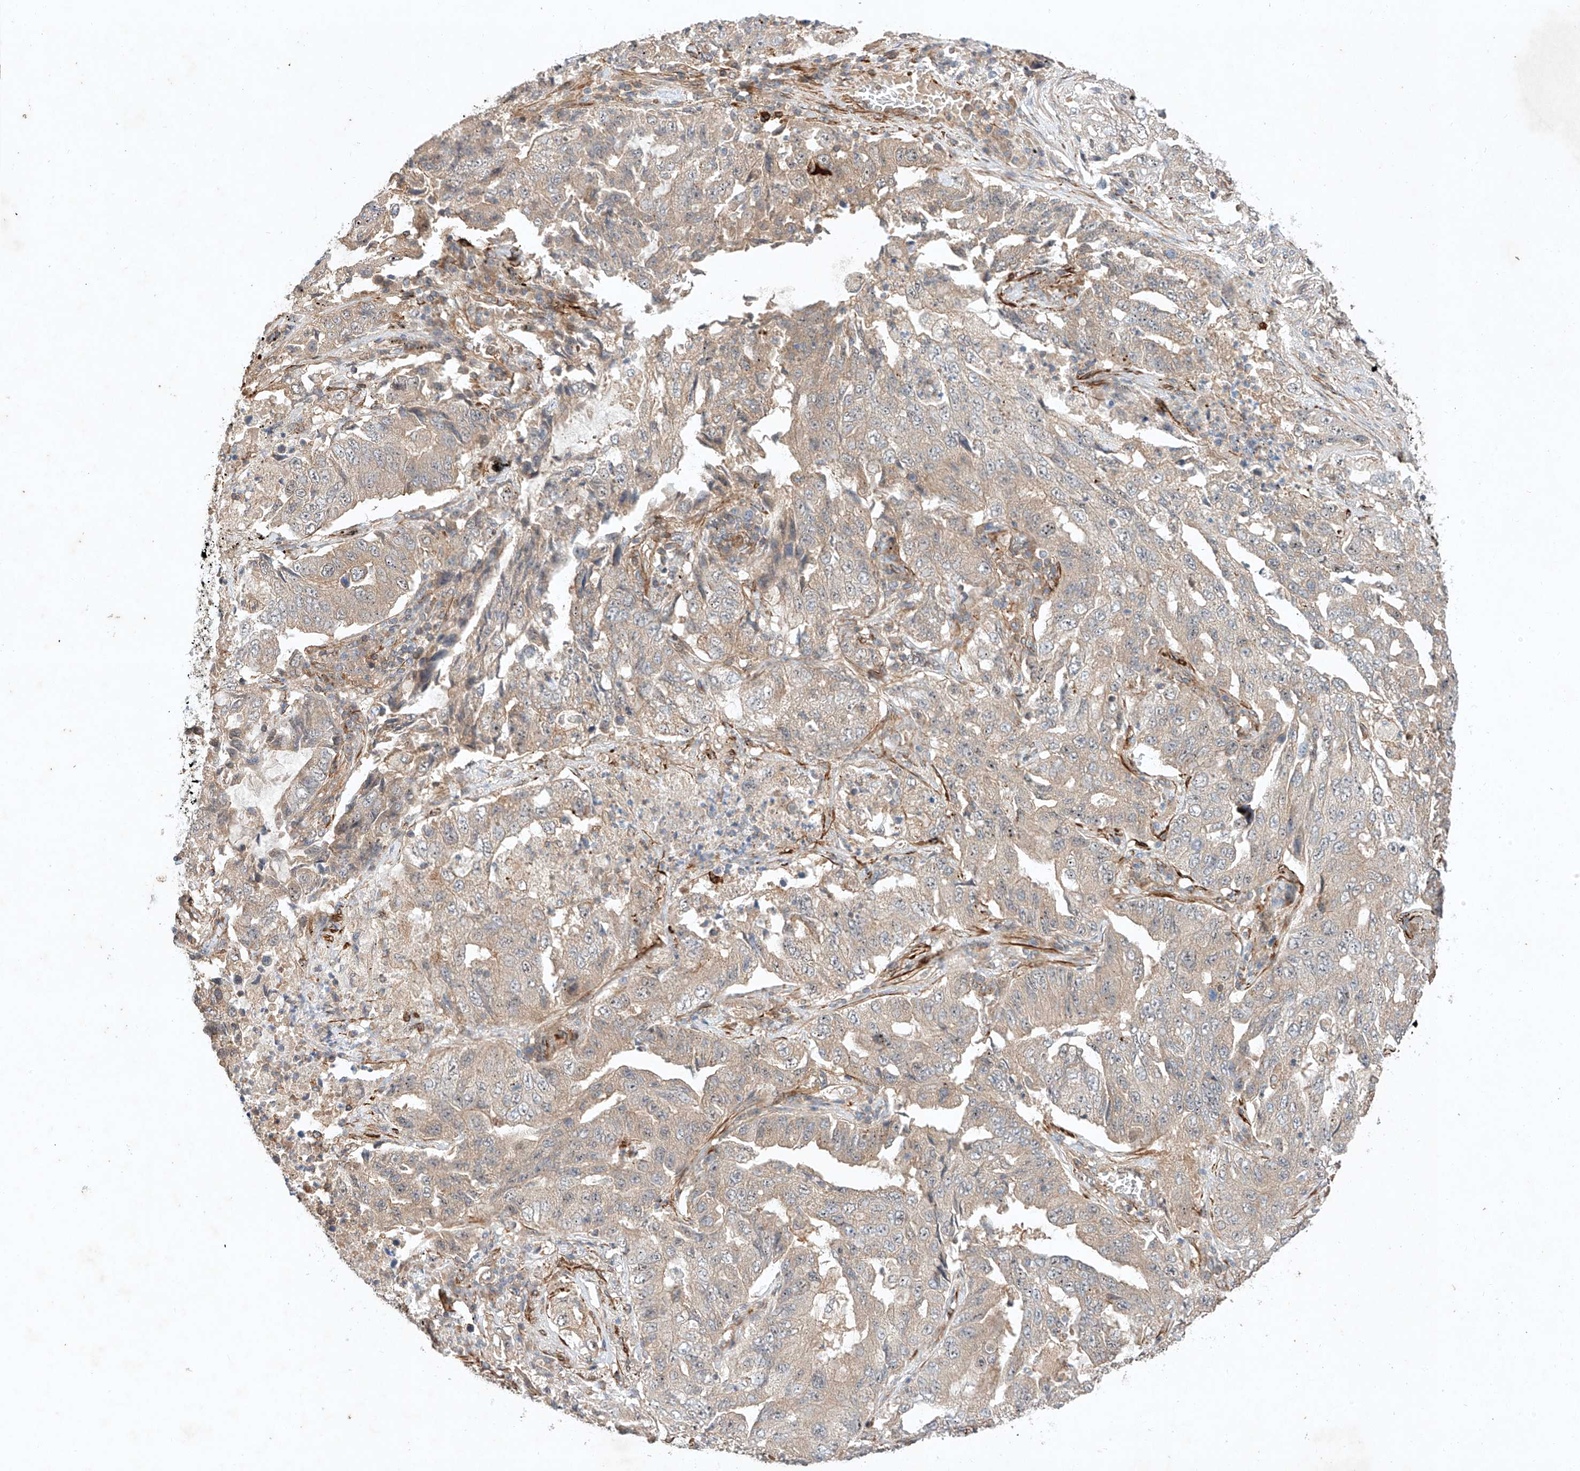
{"staining": {"intensity": "weak", "quantity": "25%-75%", "location": "cytoplasmic/membranous,nuclear"}, "tissue": "lung cancer", "cell_type": "Tumor cells", "image_type": "cancer", "snomed": [{"axis": "morphology", "description": "Adenocarcinoma, NOS"}, {"axis": "topography", "description": "Lung"}], "caption": "About 25%-75% of tumor cells in human lung adenocarcinoma demonstrate weak cytoplasmic/membranous and nuclear protein positivity as visualized by brown immunohistochemical staining.", "gene": "ARHGAP33", "patient": {"sex": "female", "age": 51}}